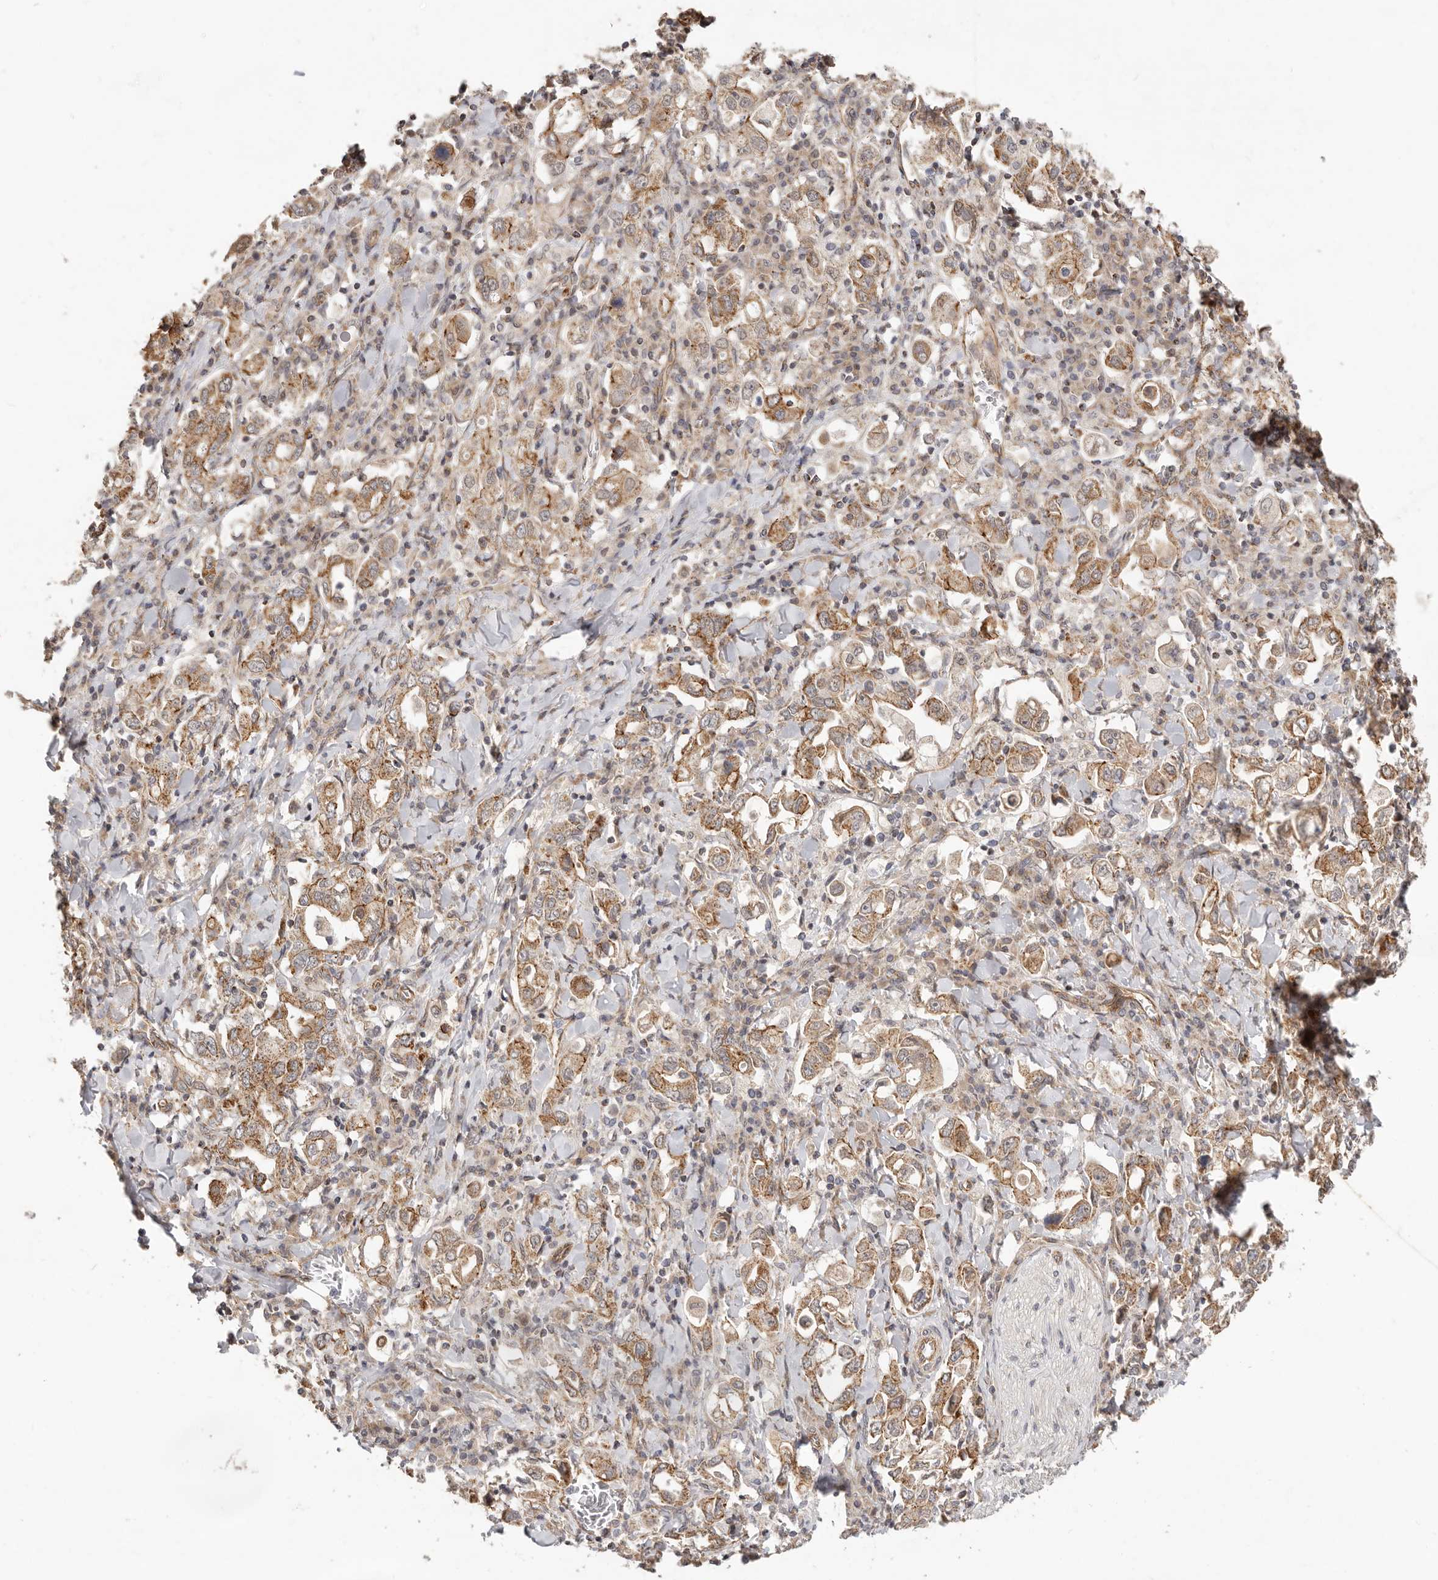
{"staining": {"intensity": "moderate", "quantity": ">75%", "location": "cytoplasmic/membranous"}, "tissue": "stomach cancer", "cell_type": "Tumor cells", "image_type": "cancer", "snomed": [{"axis": "morphology", "description": "Adenocarcinoma, NOS"}, {"axis": "topography", "description": "Stomach, upper"}], "caption": "Moderate cytoplasmic/membranous protein positivity is seen in about >75% of tumor cells in adenocarcinoma (stomach).", "gene": "USP49", "patient": {"sex": "male", "age": 62}}